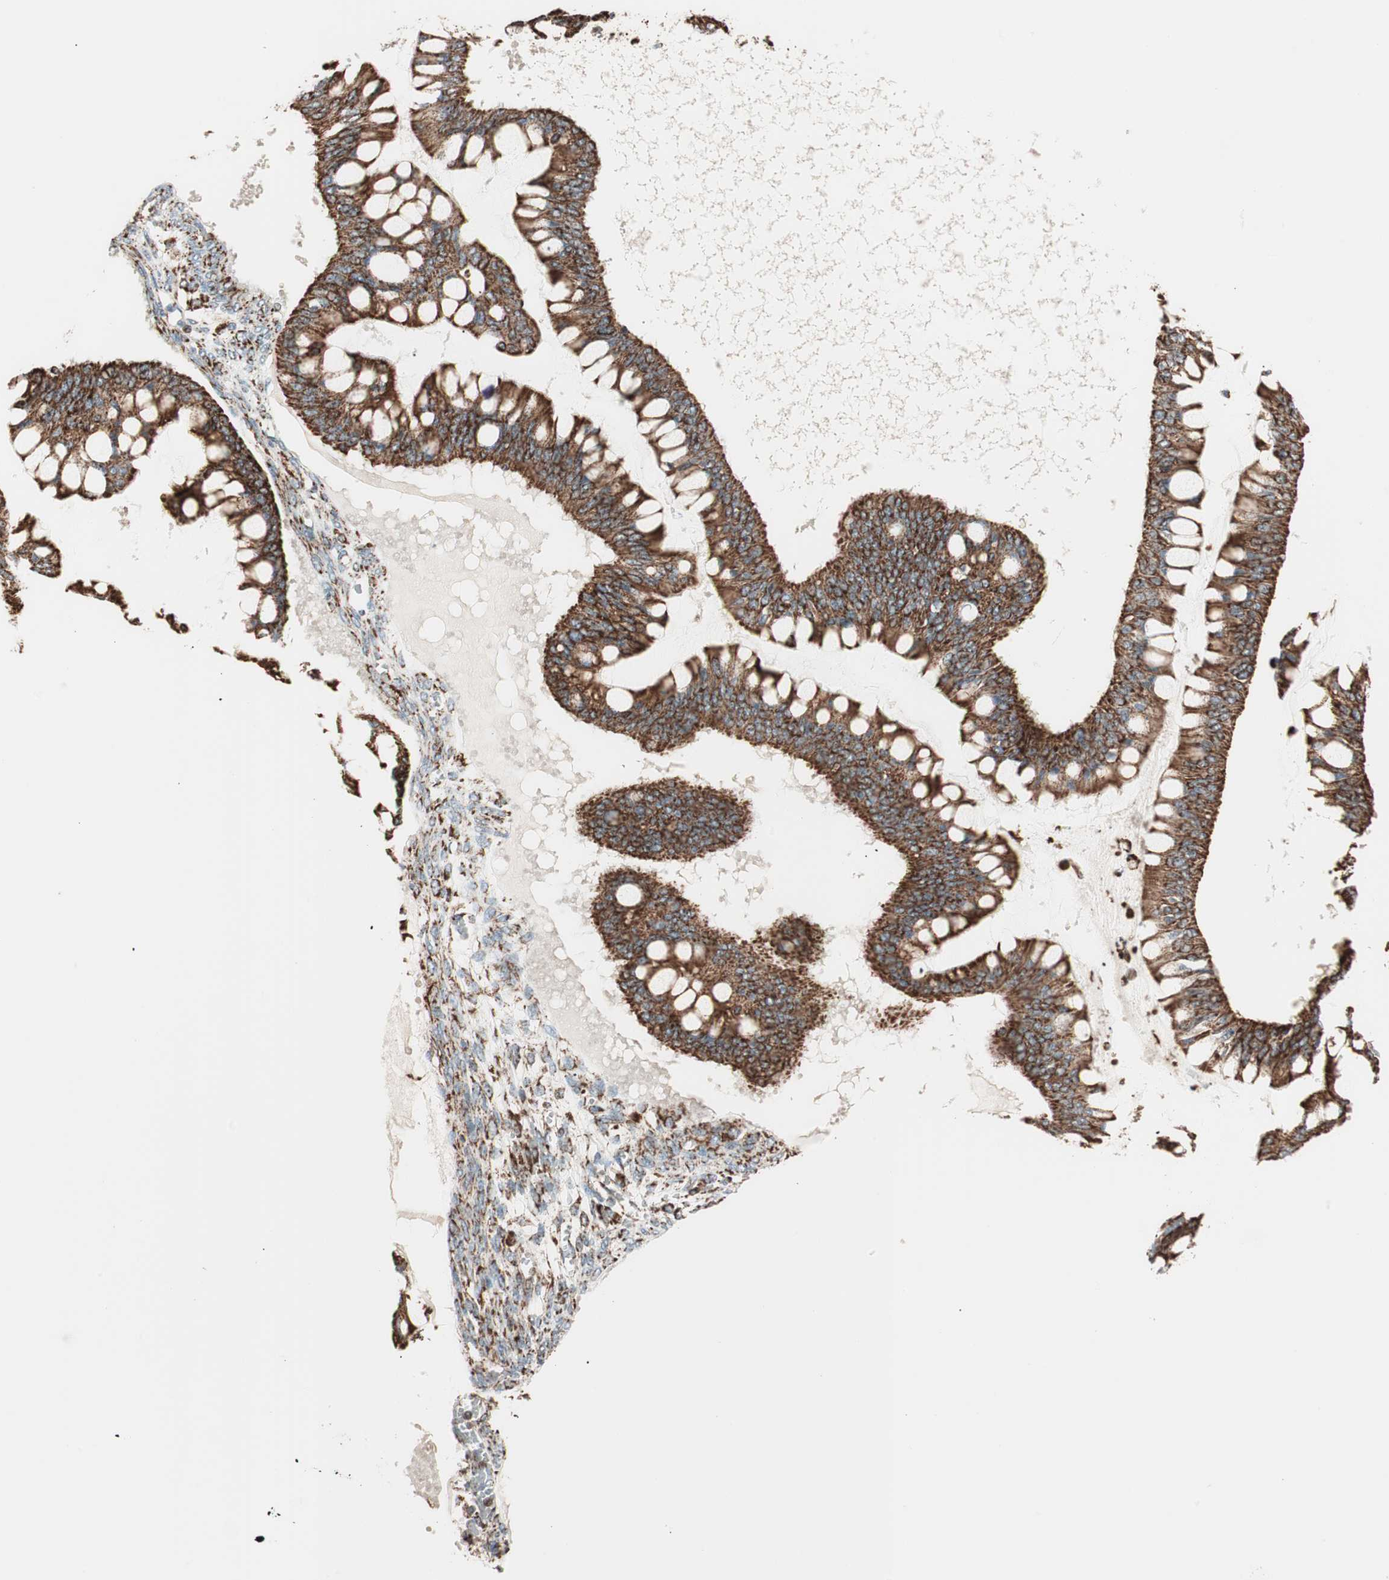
{"staining": {"intensity": "strong", "quantity": ">75%", "location": "cytoplasmic/membranous"}, "tissue": "ovarian cancer", "cell_type": "Tumor cells", "image_type": "cancer", "snomed": [{"axis": "morphology", "description": "Cystadenocarcinoma, mucinous, NOS"}, {"axis": "topography", "description": "Ovary"}], "caption": "Protein expression analysis of human ovarian cancer (mucinous cystadenocarcinoma) reveals strong cytoplasmic/membranous expression in approximately >75% of tumor cells.", "gene": "TOMM22", "patient": {"sex": "female", "age": 73}}